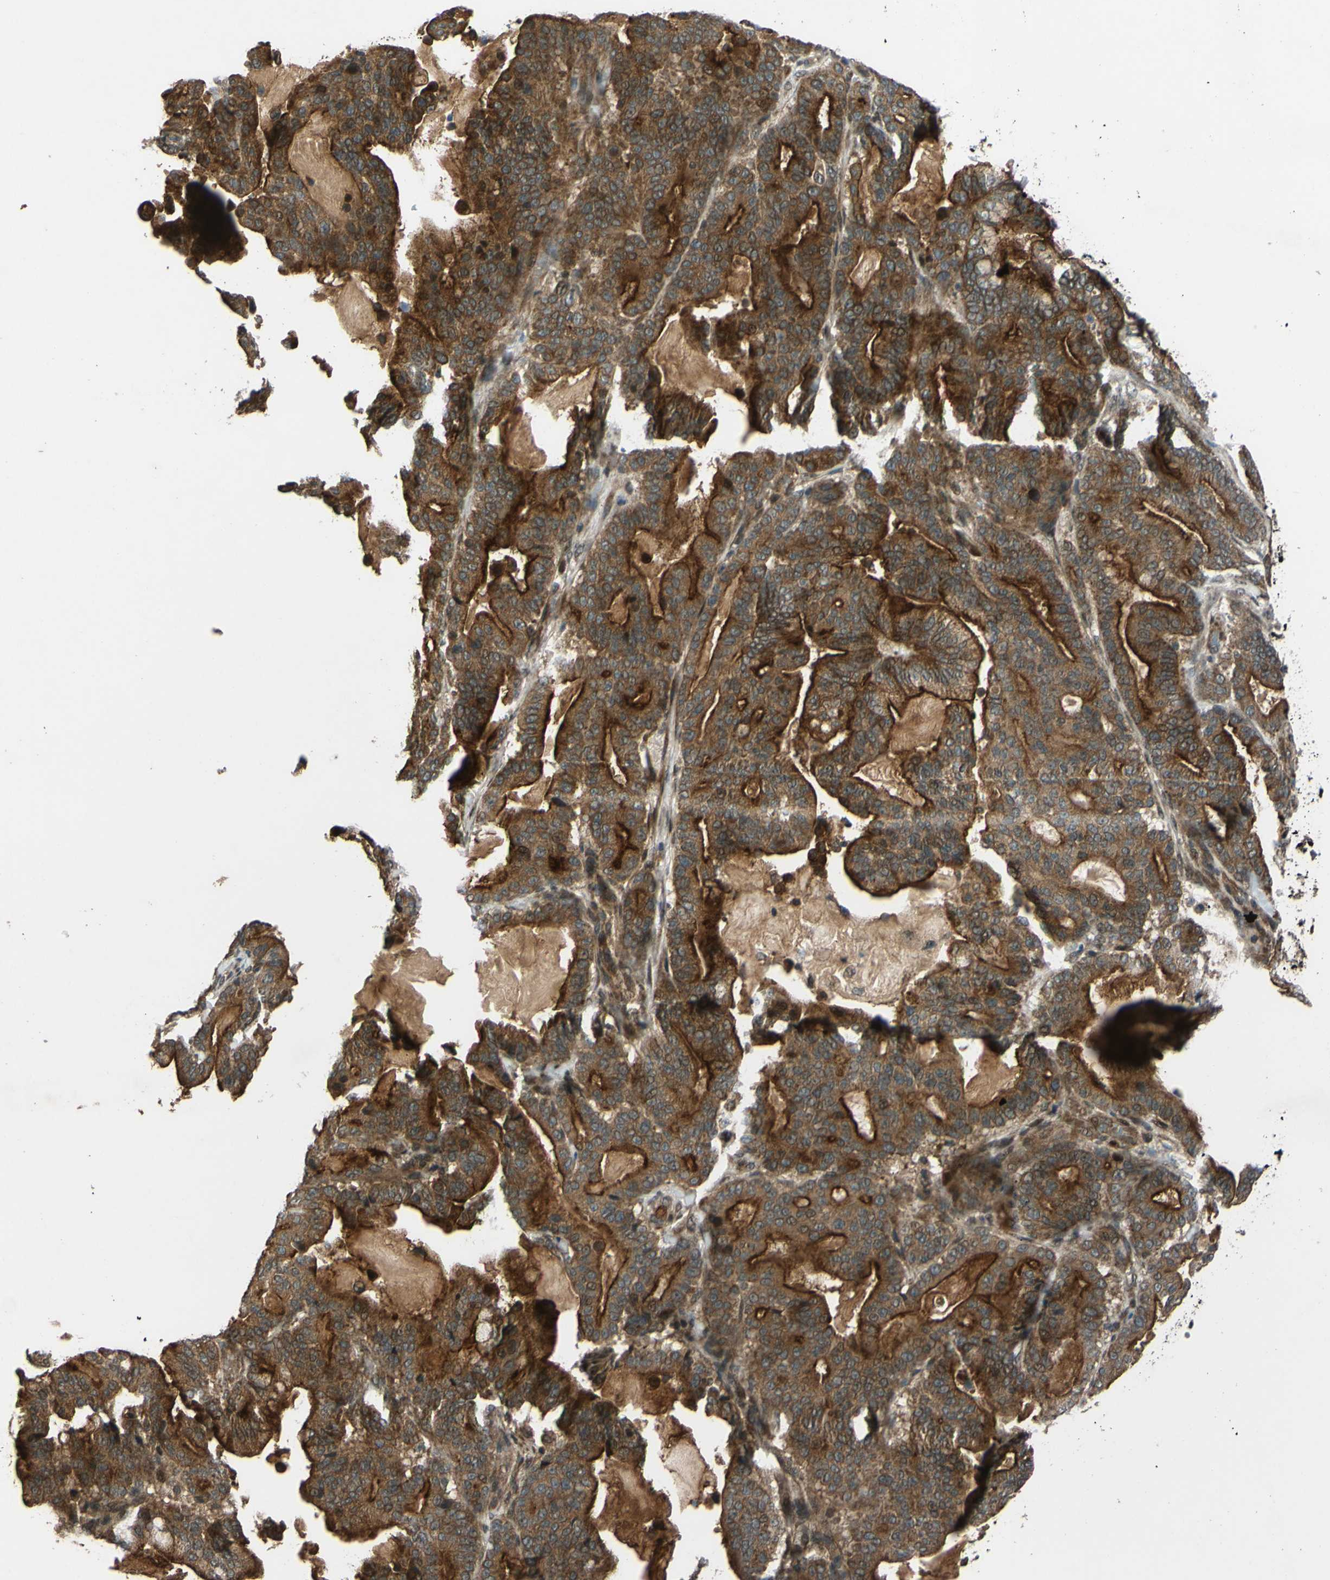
{"staining": {"intensity": "strong", "quantity": ">75%", "location": "cytoplasmic/membranous"}, "tissue": "pancreatic cancer", "cell_type": "Tumor cells", "image_type": "cancer", "snomed": [{"axis": "morphology", "description": "Adenocarcinoma, NOS"}, {"axis": "topography", "description": "Pancreas"}], "caption": "Immunohistochemistry staining of pancreatic cancer, which shows high levels of strong cytoplasmic/membranous expression in approximately >75% of tumor cells indicating strong cytoplasmic/membranous protein expression. The staining was performed using DAB (brown) for protein detection and nuclei were counterstained in hematoxylin (blue).", "gene": "ABCC8", "patient": {"sex": "male", "age": 63}}